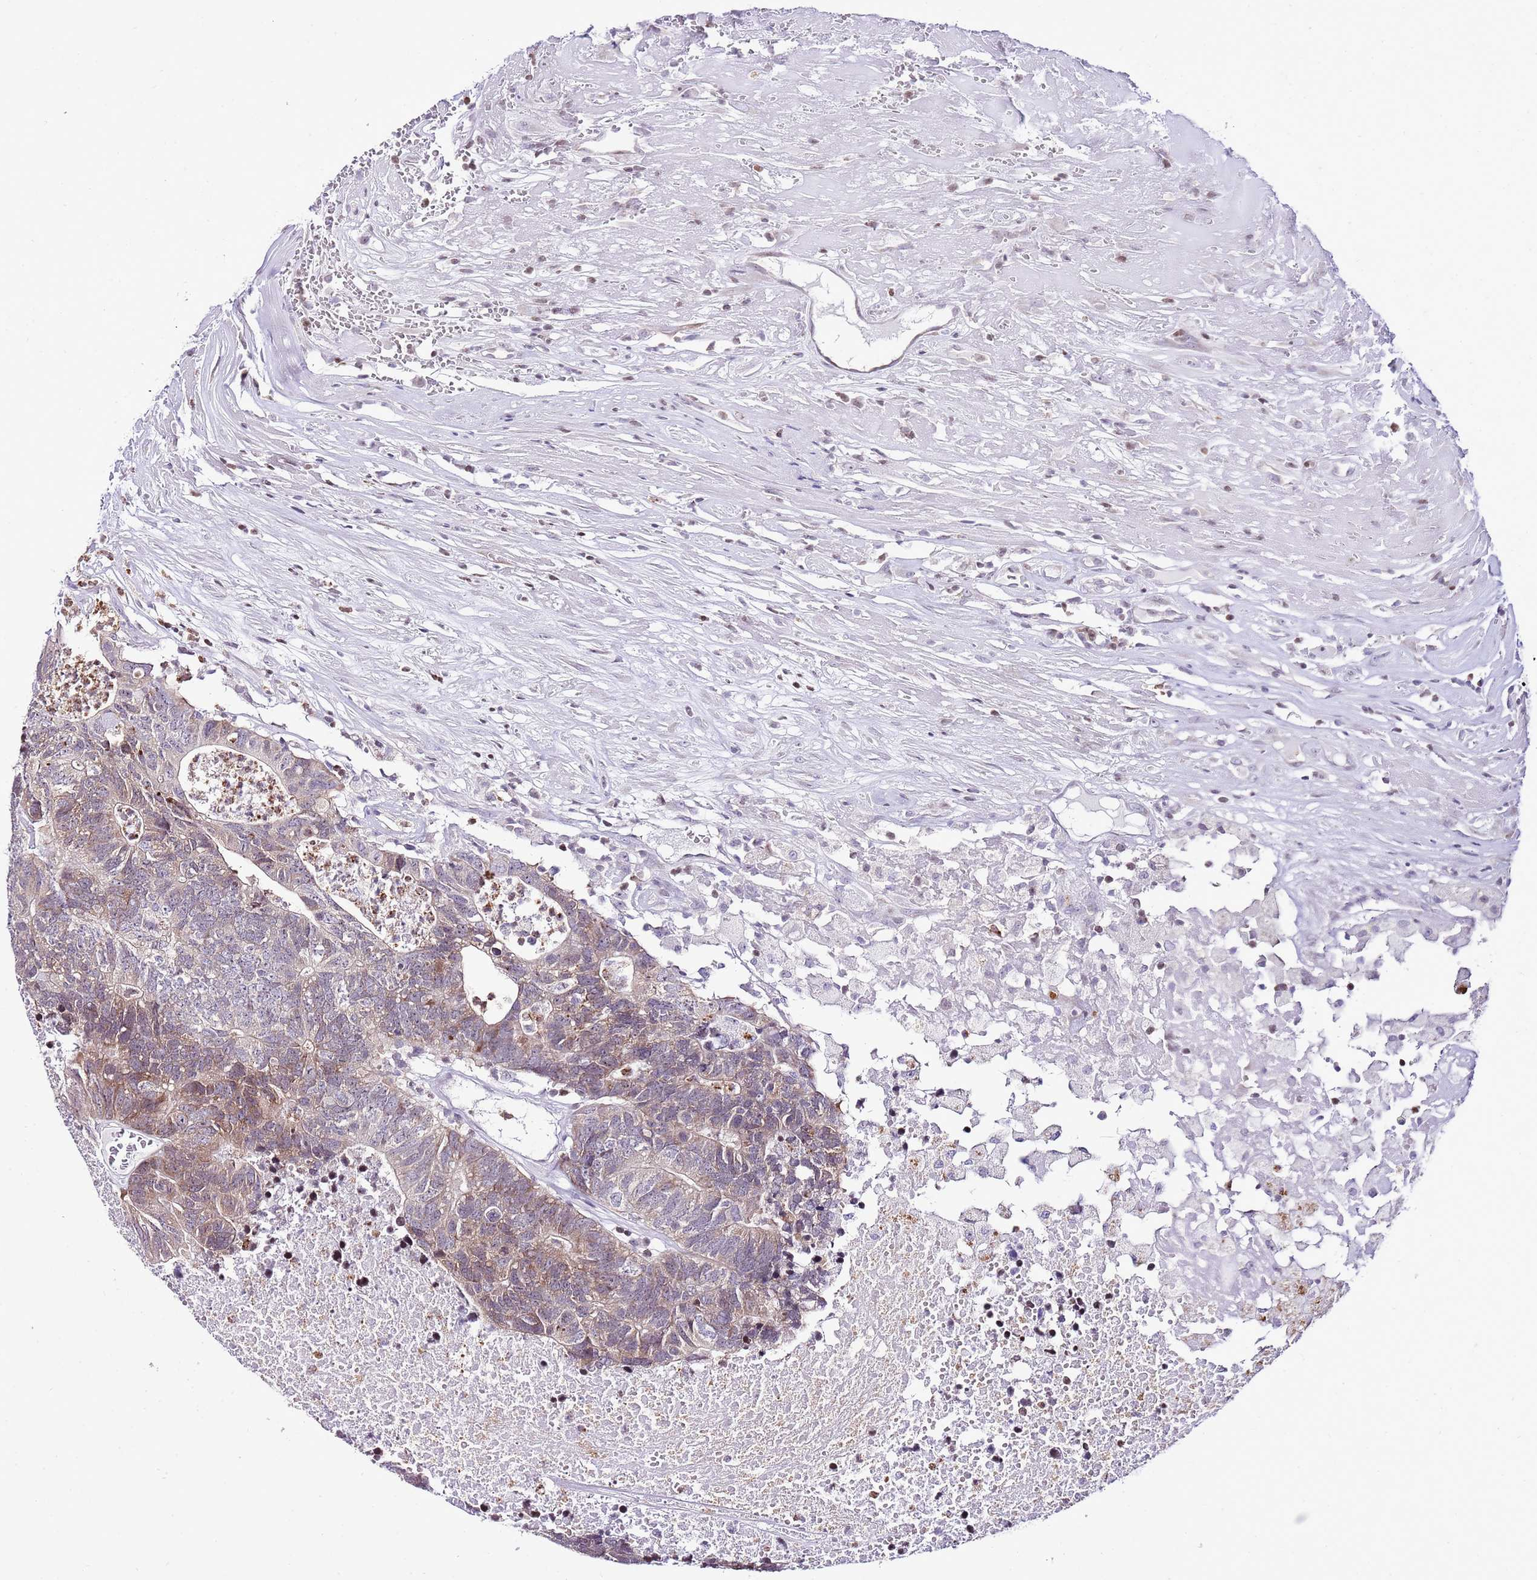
{"staining": {"intensity": "moderate", "quantity": ">75%", "location": "cytoplasmic/membranous"}, "tissue": "colorectal cancer", "cell_type": "Tumor cells", "image_type": "cancer", "snomed": [{"axis": "morphology", "description": "Adenocarcinoma, NOS"}, {"axis": "topography", "description": "Colon"}], "caption": "Immunohistochemical staining of human adenocarcinoma (colorectal) shows medium levels of moderate cytoplasmic/membranous protein positivity in about >75% of tumor cells.", "gene": "PRR15", "patient": {"sex": "female", "age": 48}}